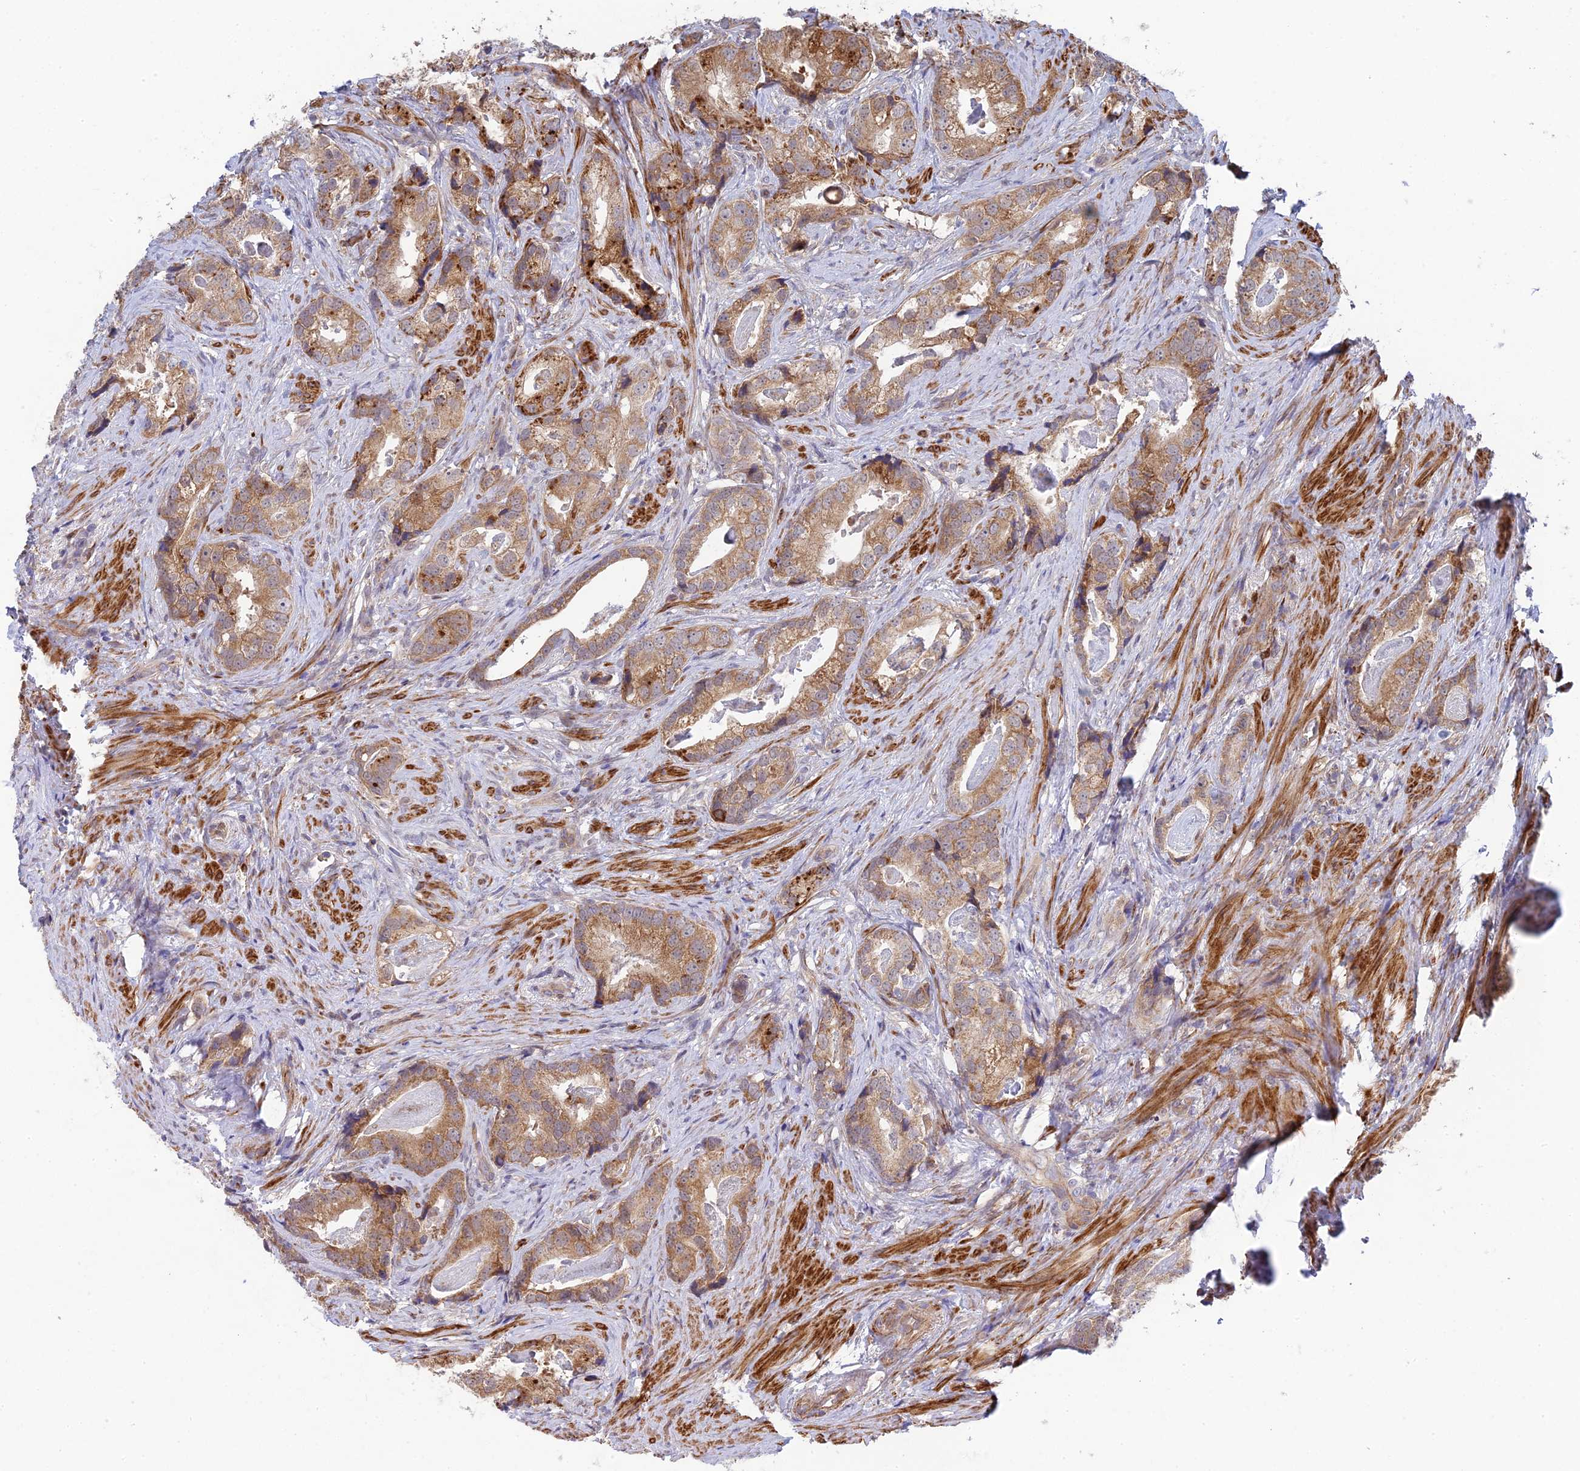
{"staining": {"intensity": "moderate", "quantity": ">75%", "location": "cytoplasmic/membranous"}, "tissue": "prostate cancer", "cell_type": "Tumor cells", "image_type": "cancer", "snomed": [{"axis": "morphology", "description": "Adenocarcinoma, Low grade"}, {"axis": "topography", "description": "Prostate"}], "caption": "A brown stain highlights moderate cytoplasmic/membranous expression of a protein in prostate cancer (low-grade adenocarcinoma) tumor cells. The staining was performed using DAB (3,3'-diaminobenzidine) to visualize the protein expression in brown, while the nuclei were stained in blue with hematoxylin (Magnification: 20x).", "gene": "INCA1", "patient": {"sex": "male", "age": 71}}